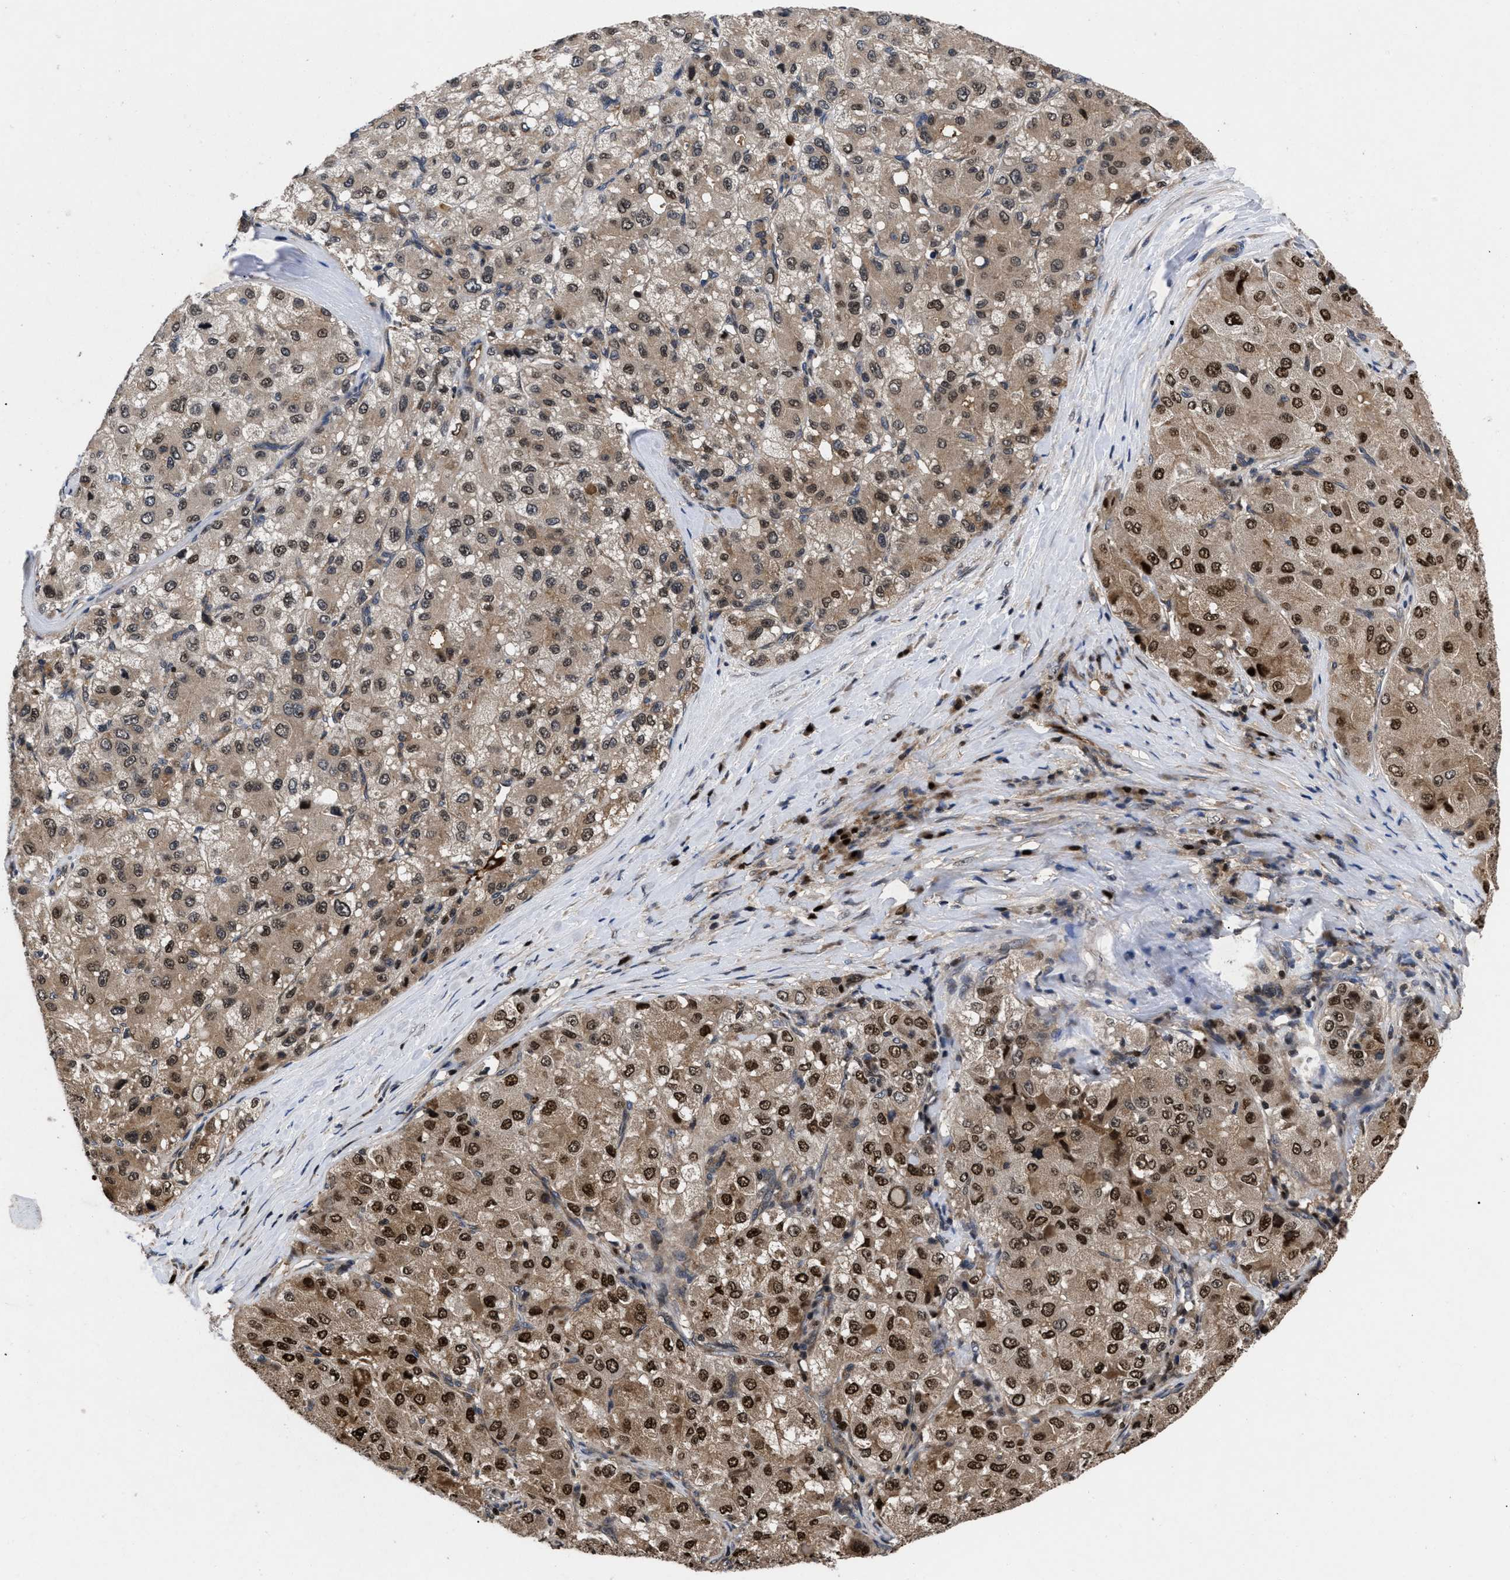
{"staining": {"intensity": "strong", "quantity": ">75%", "location": "cytoplasmic/membranous,nuclear"}, "tissue": "liver cancer", "cell_type": "Tumor cells", "image_type": "cancer", "snomed": [{"axis": "morphology", "description": "Carcinoma, Hepatocellular, NOS"}, {"axis": "topography", "description": "Liver"}], "caption": "IHC of human liver cancer displays high levels of strong cytoplasmic/membranous and nuclear expression in approximately >75% of tumor cells.", "gene": "FAM200A", "patient": {"sex": "male", "age": 80}}